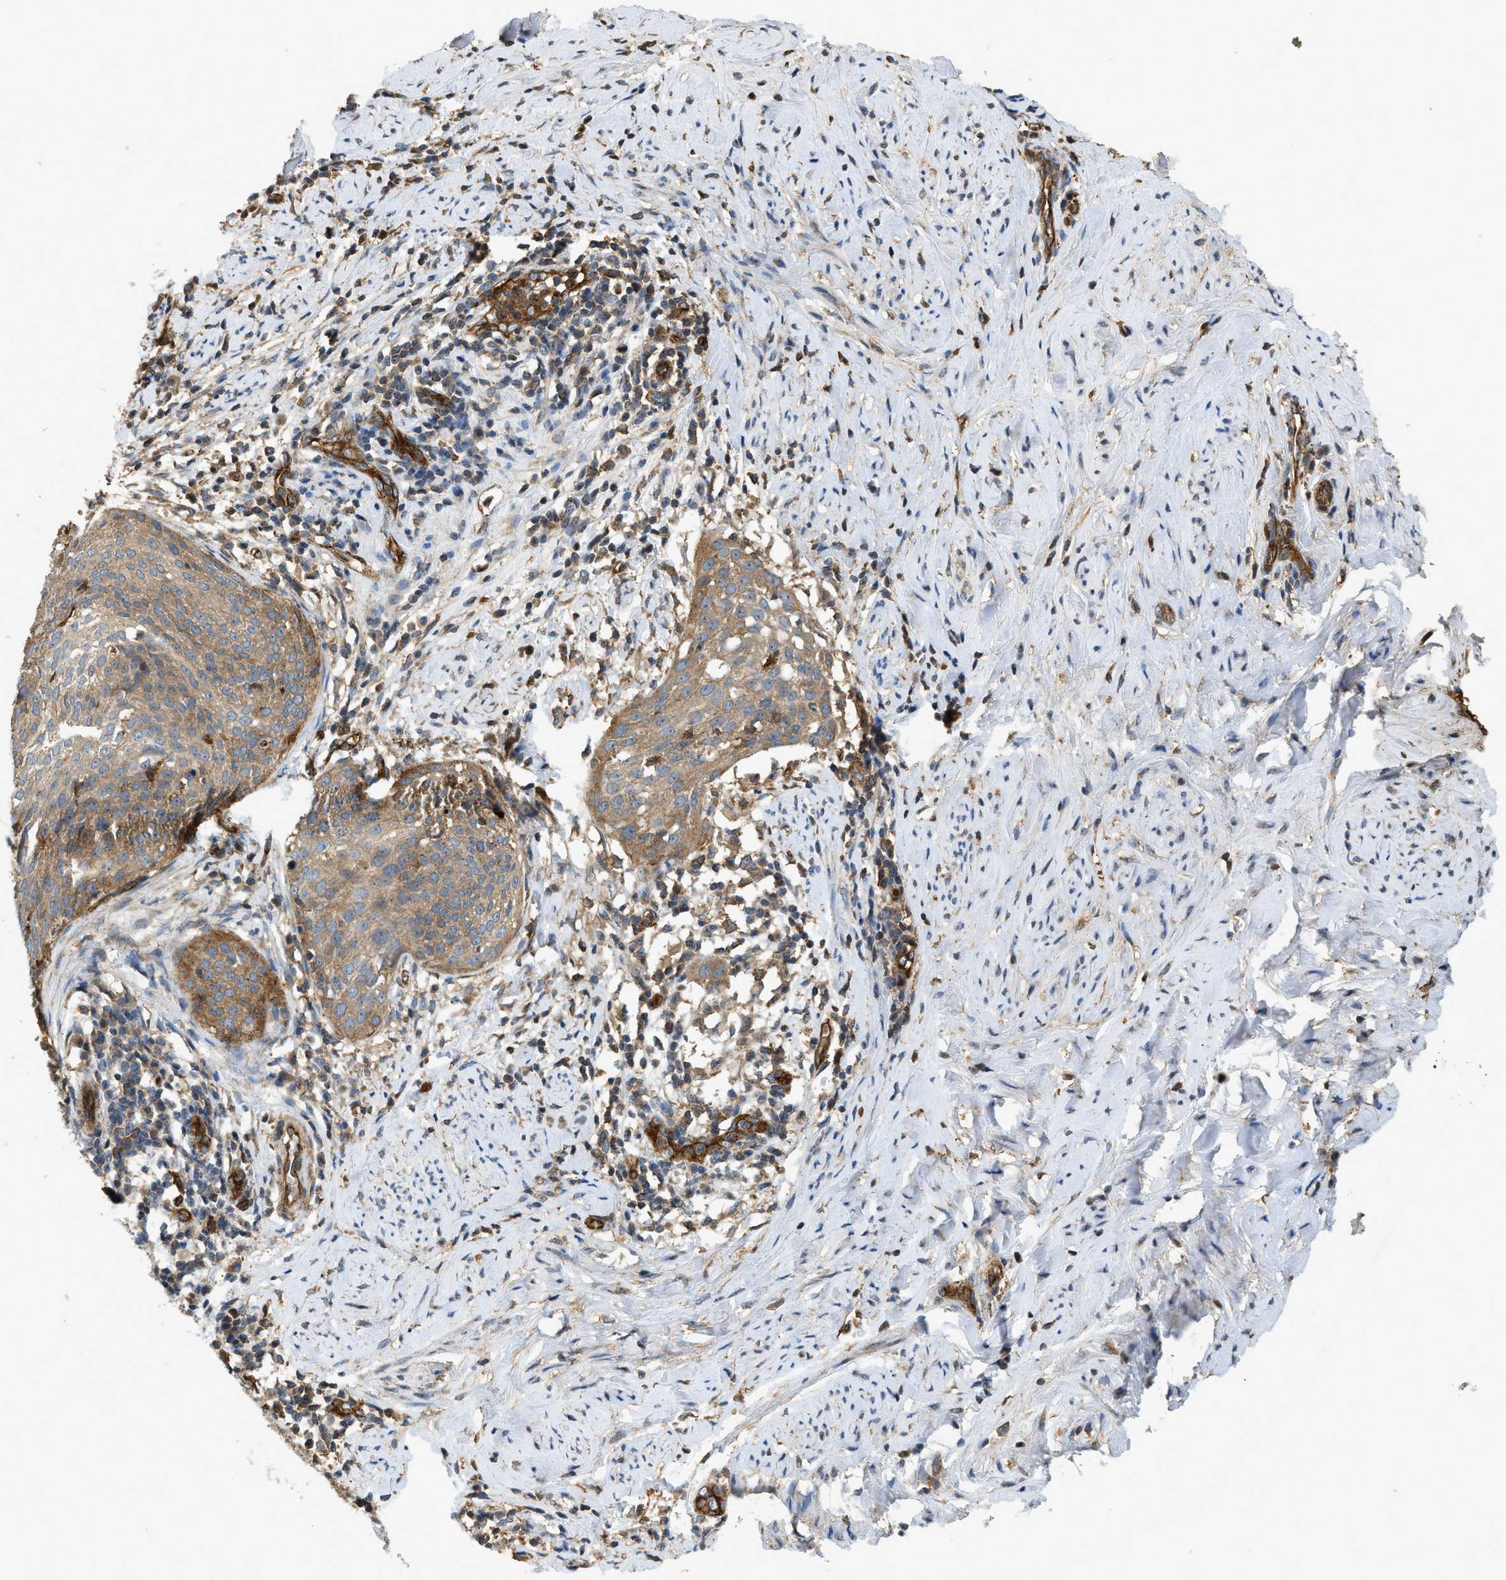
{"staining": {"intensity": "moderate", "quantity": ">75%", "location": "cytoplasmic/membranous"}, "tissue": "cervical cancer", "cell_type": "Tumor cells", "image_type": "cancer", "snomed": [{"axis": "morphology", "description": "Squamous cell carcinoma, NOS"}, {"axis": "topography", "description": "Cervix"}], "caption": "Moderate cytoplasmic/membranous expression is appreciated in approximately >75% of tumor cells in squamous cell carcinoma (cervical).", "gene": "HIP1", "patient": {"sex": "female", "age": 51}}